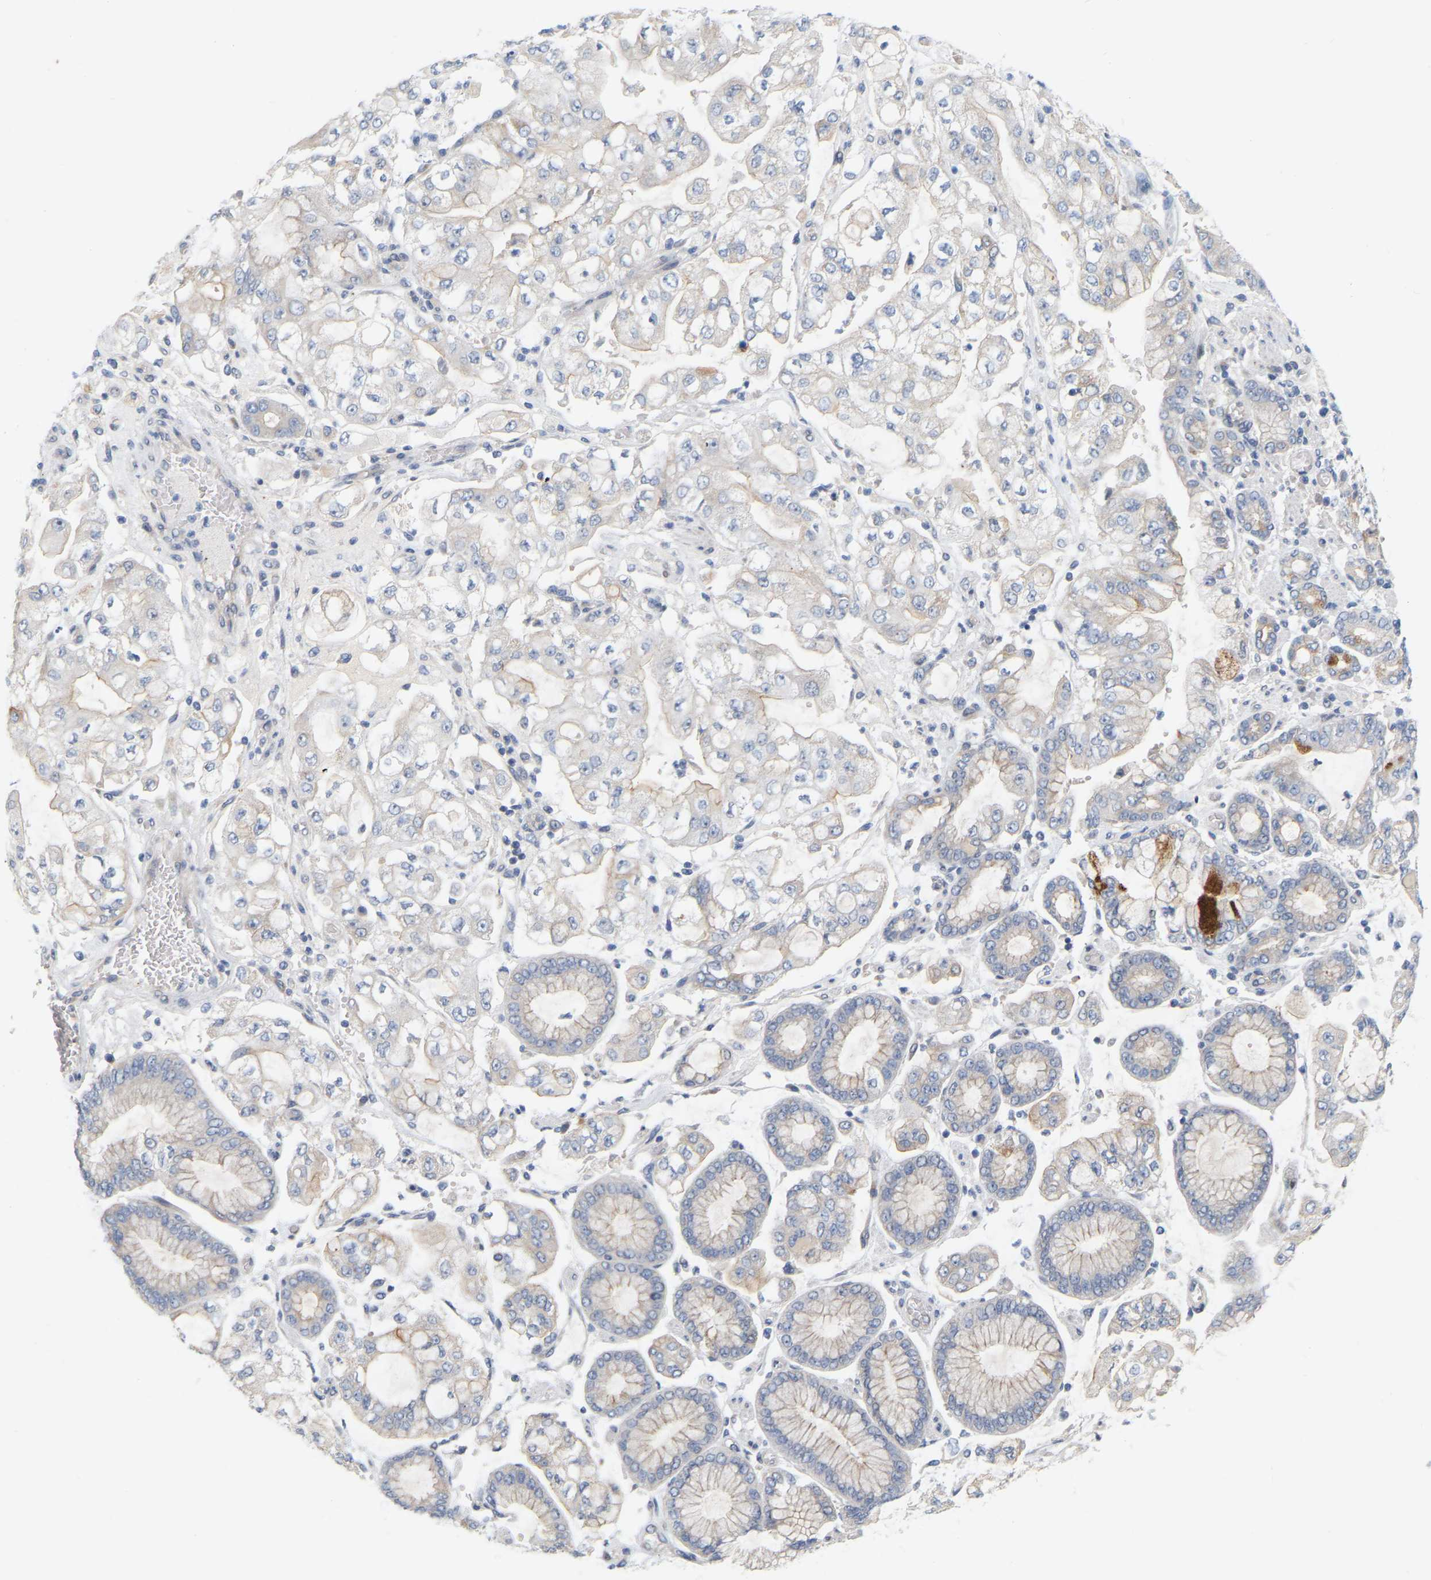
{"staining": {"intensity": "negative", "quantity": "none", "location": "none"}, "tissue": "stomach cancer", "cell_type": "Tumor cells", "image_type": "cancer", "snomed": [{"axis": "morphology", "description": "Adenocarcinoma, NOS"}, {"axis": "topography", "description": "Stomach"}], "caption": "Immunohistochemical staining of stomach adenocarcinoma exhibits no significant positivity in tumor cells. (Brightfield microscopy of DAB (3,3'-diaminobenzidine) IHC at high magnification).", "gene": "MINDY4", "patient": {"sex": "male", "age": 76}}